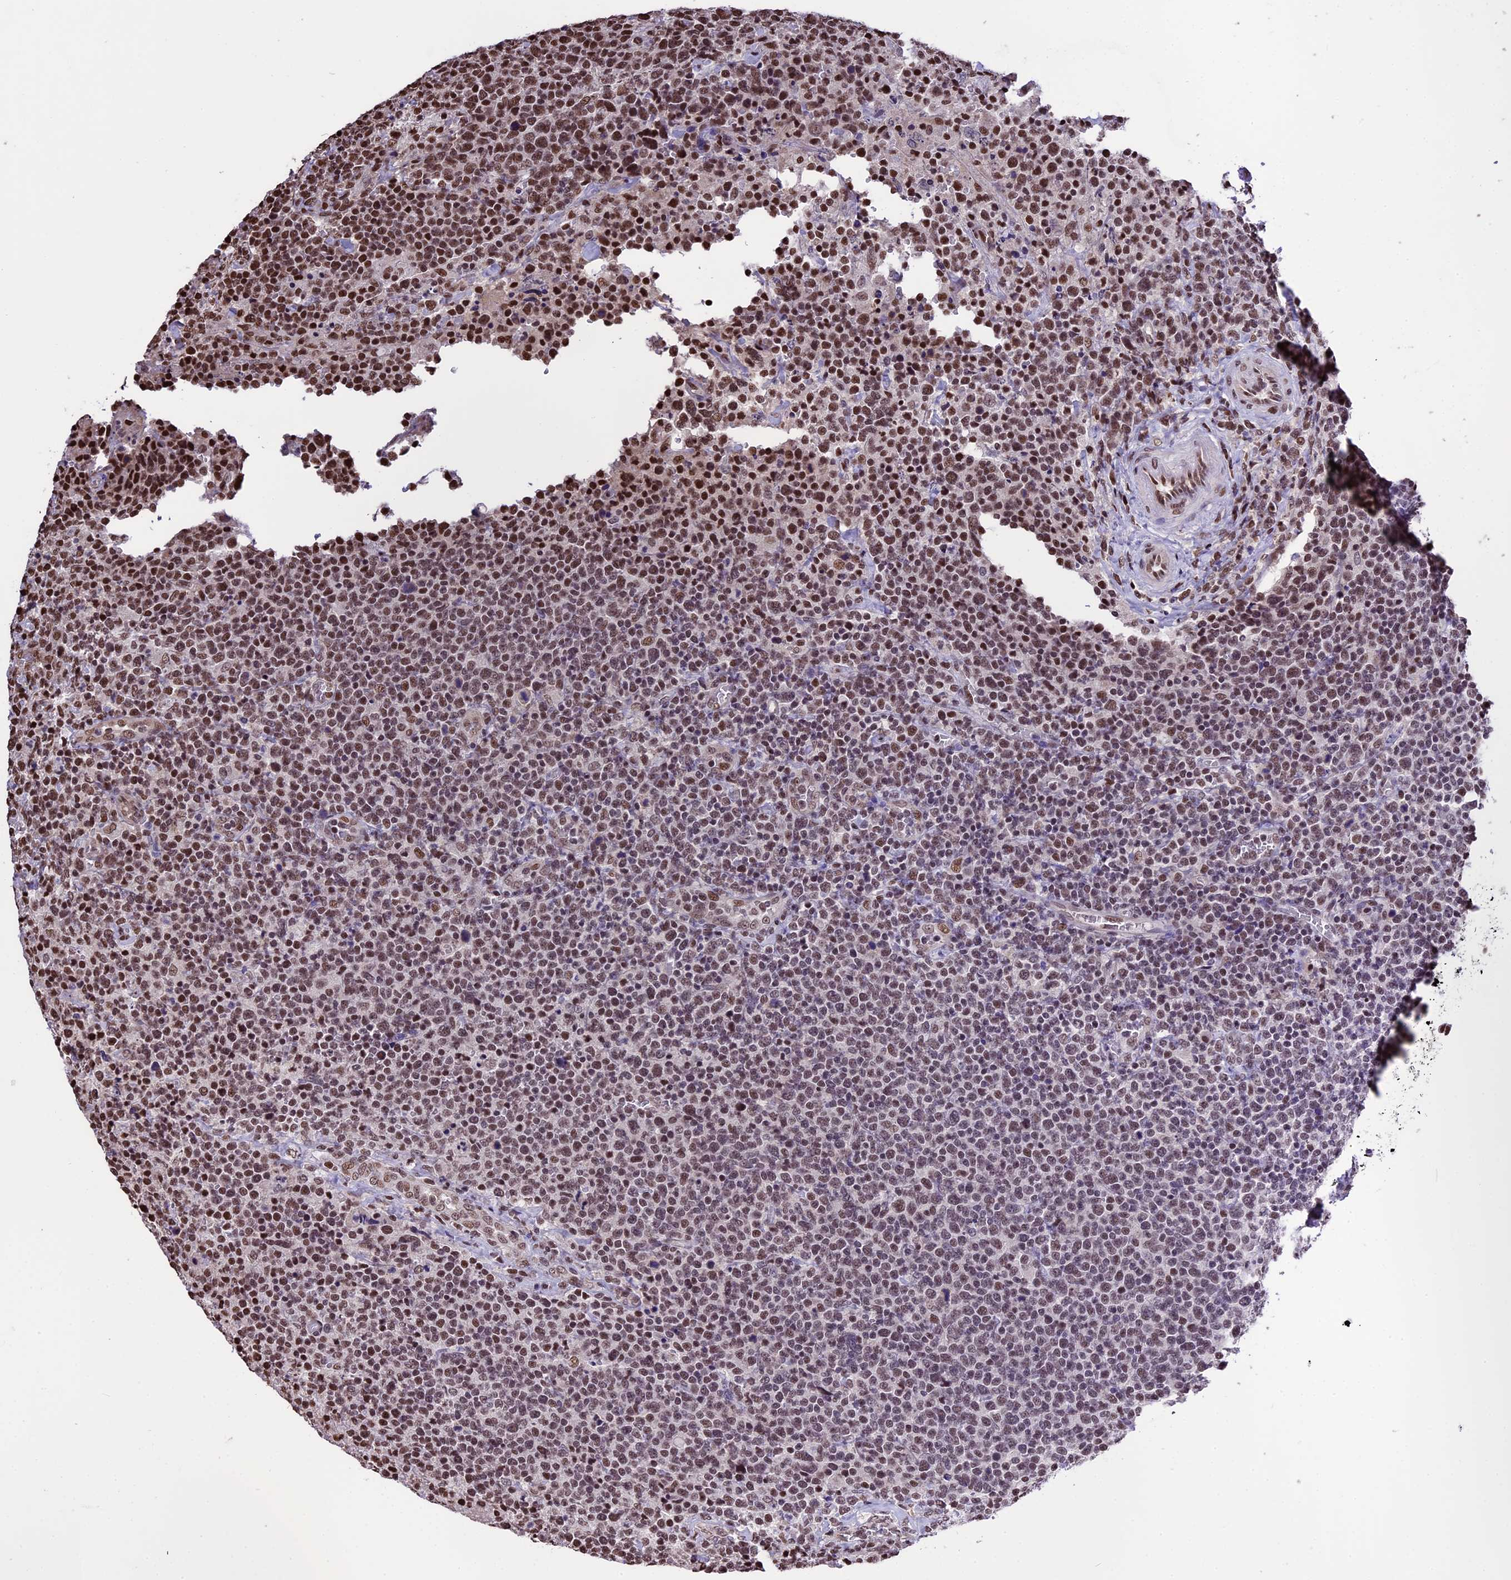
{"staining": {"intensity": "moderate", "quantity": ">75%", "location": "nuclear"}, "tissue": "lymphoma", "cell_type": "Tumor cells", "image_type": "cancer", "snomed": [{"axis": "morphology", "description": "Malignant lymphoma, non-Hodgkin's type, High grade"}, {"axis": "topography", "description": "Lymph node"}], "caption": "Moderate nuclear protein staining is identified in approximately >75% of tumor cells in malignant lymphoma, non-Hodgkin's type (high-grade).", "gene": "POLR3E", "patient": {"sex": "male", "age": 61}}